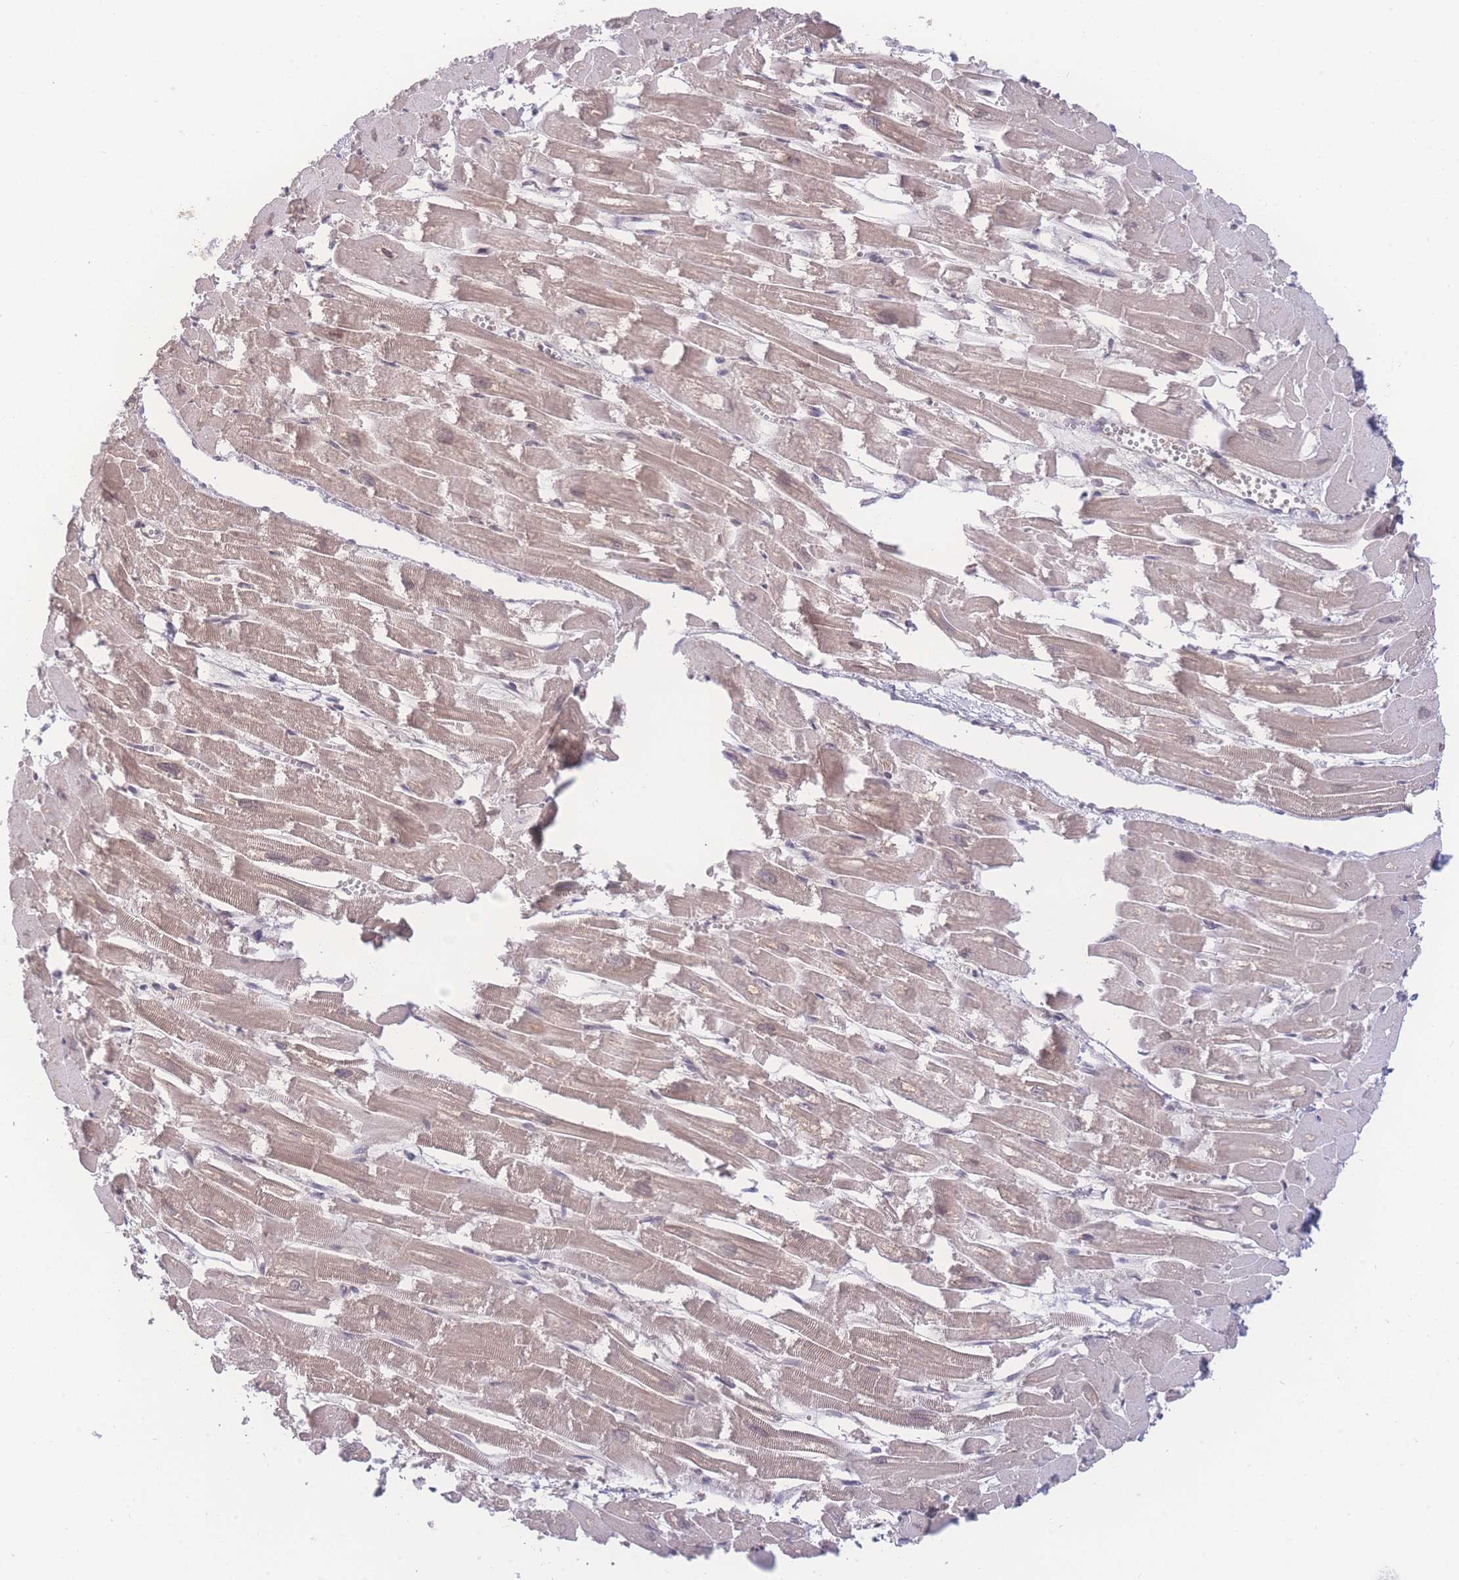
{"staining": {"intensity": "weak", "quantity": ">75%", "location": "cytoplasmic/membranous"}, "tissue": "heart muscle", "cell_type": "Cardiomyocytes", "image_type": "normal", "snomed": [{"axis": "morphology", "description": "Normal tissue, NOS"}, {"axis": "topography", "description": "Heart"}], "caption": "IHC photomicrograph of benign heart muscle: heart muscle stained using IHC shows low levels of weak protein expression localized specifically in the cytoplasmic/membranous of cardiomyocytes, appearing as a cytoplasmic/membranous brown color.", "gene": "RAVER1", "patient": {"sex": "male", "age": 54}}